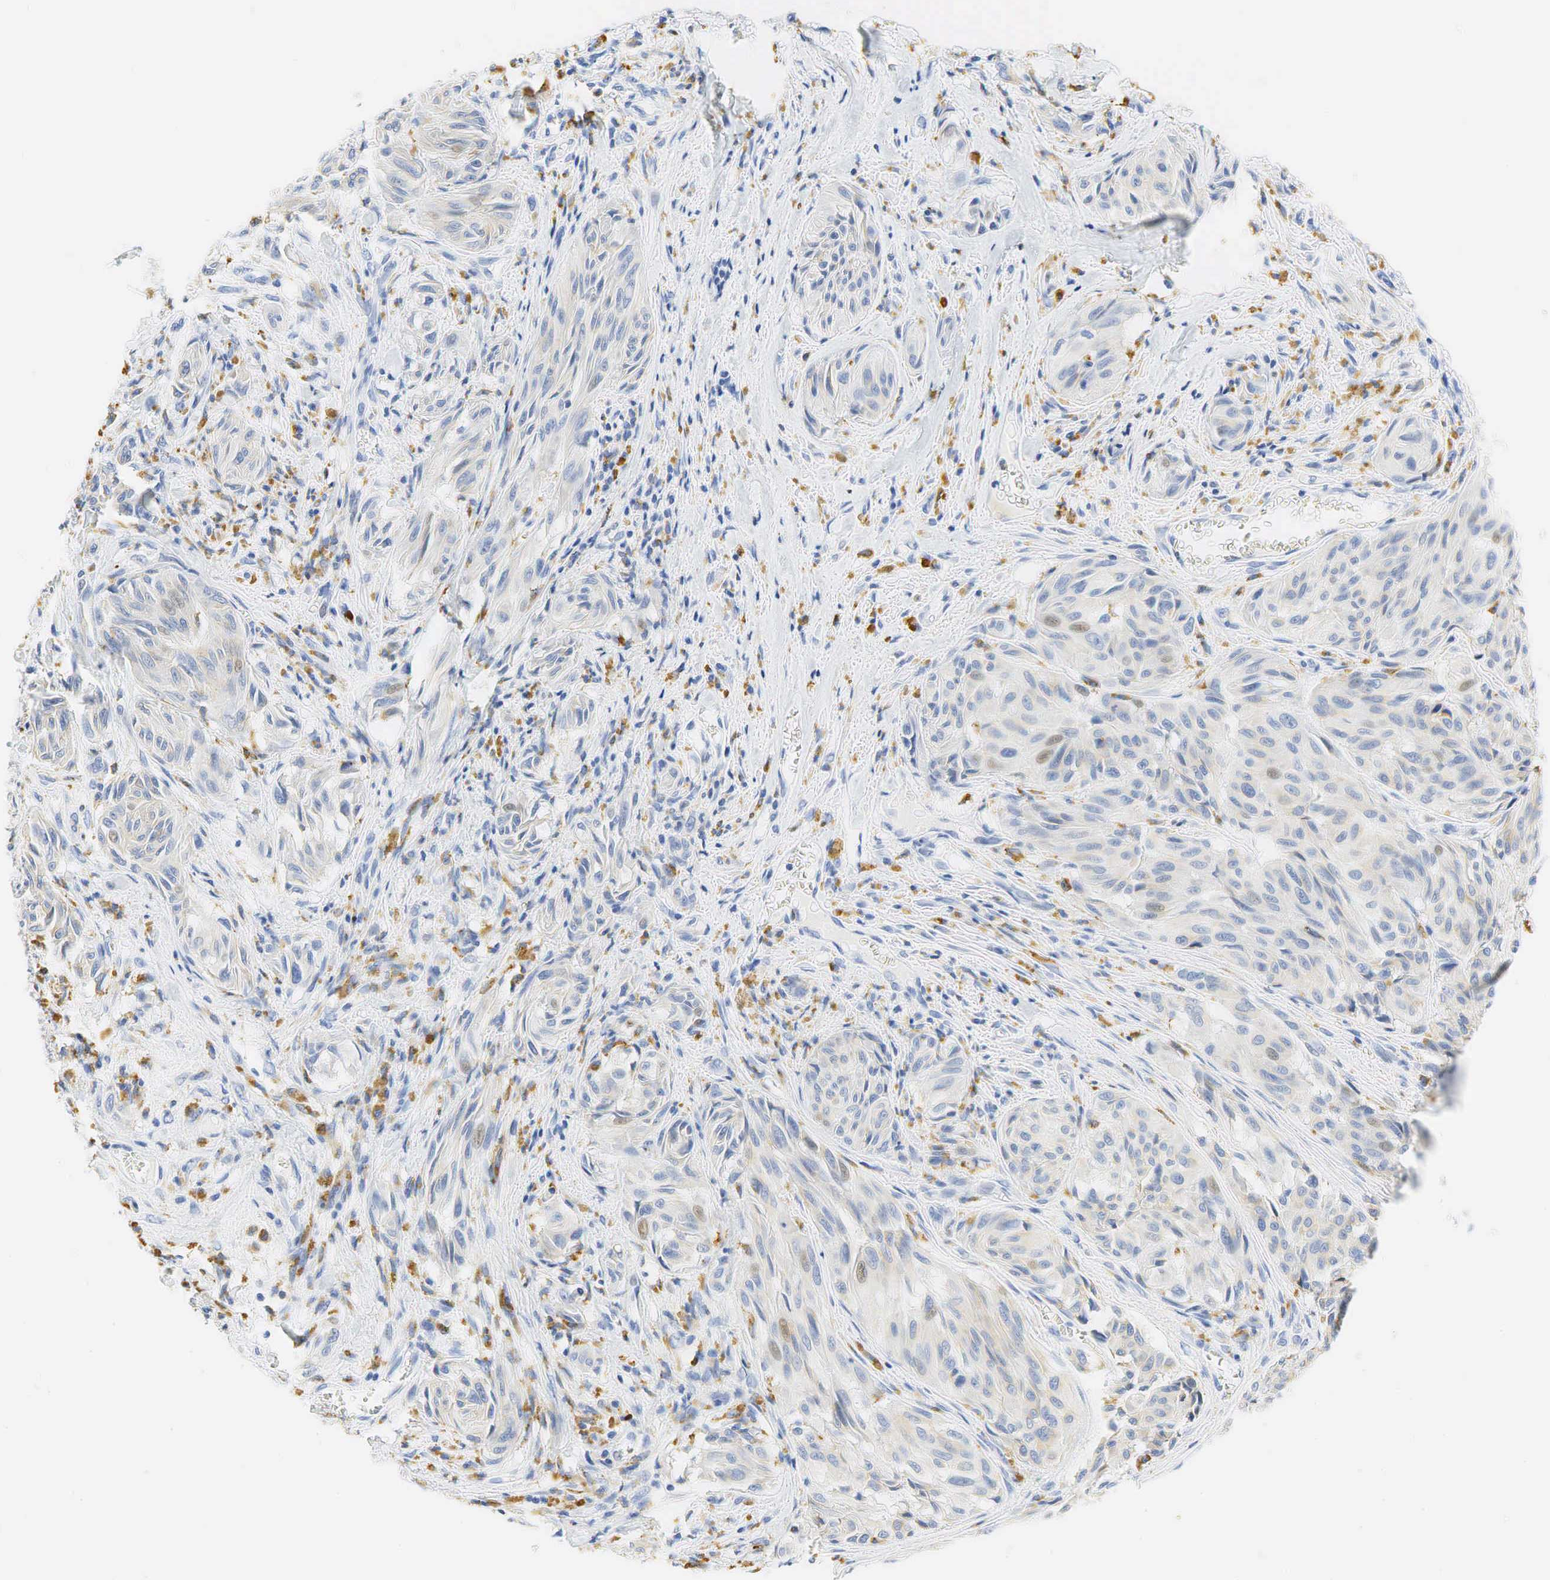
{"staining": {"intensity": "weak", "quantity": "<25%", "location": "cytoplasmic/membranous,nuclear"}, "tissue": "melanoma", "cell_type": "Tumor cells", "image_type": "cancer", "snomed": [{"axis": "morphology", "description": "Malignant melanoma, NOS"}, {"axis": "topography", "description": "Skin"}], "caption": "There is no significant expression in tumor cells of malignant melanoma. (DAB immunohistochemistry, high magnification).", "gene": "CD68", "patient": {"sex": "male", "age": 54}}